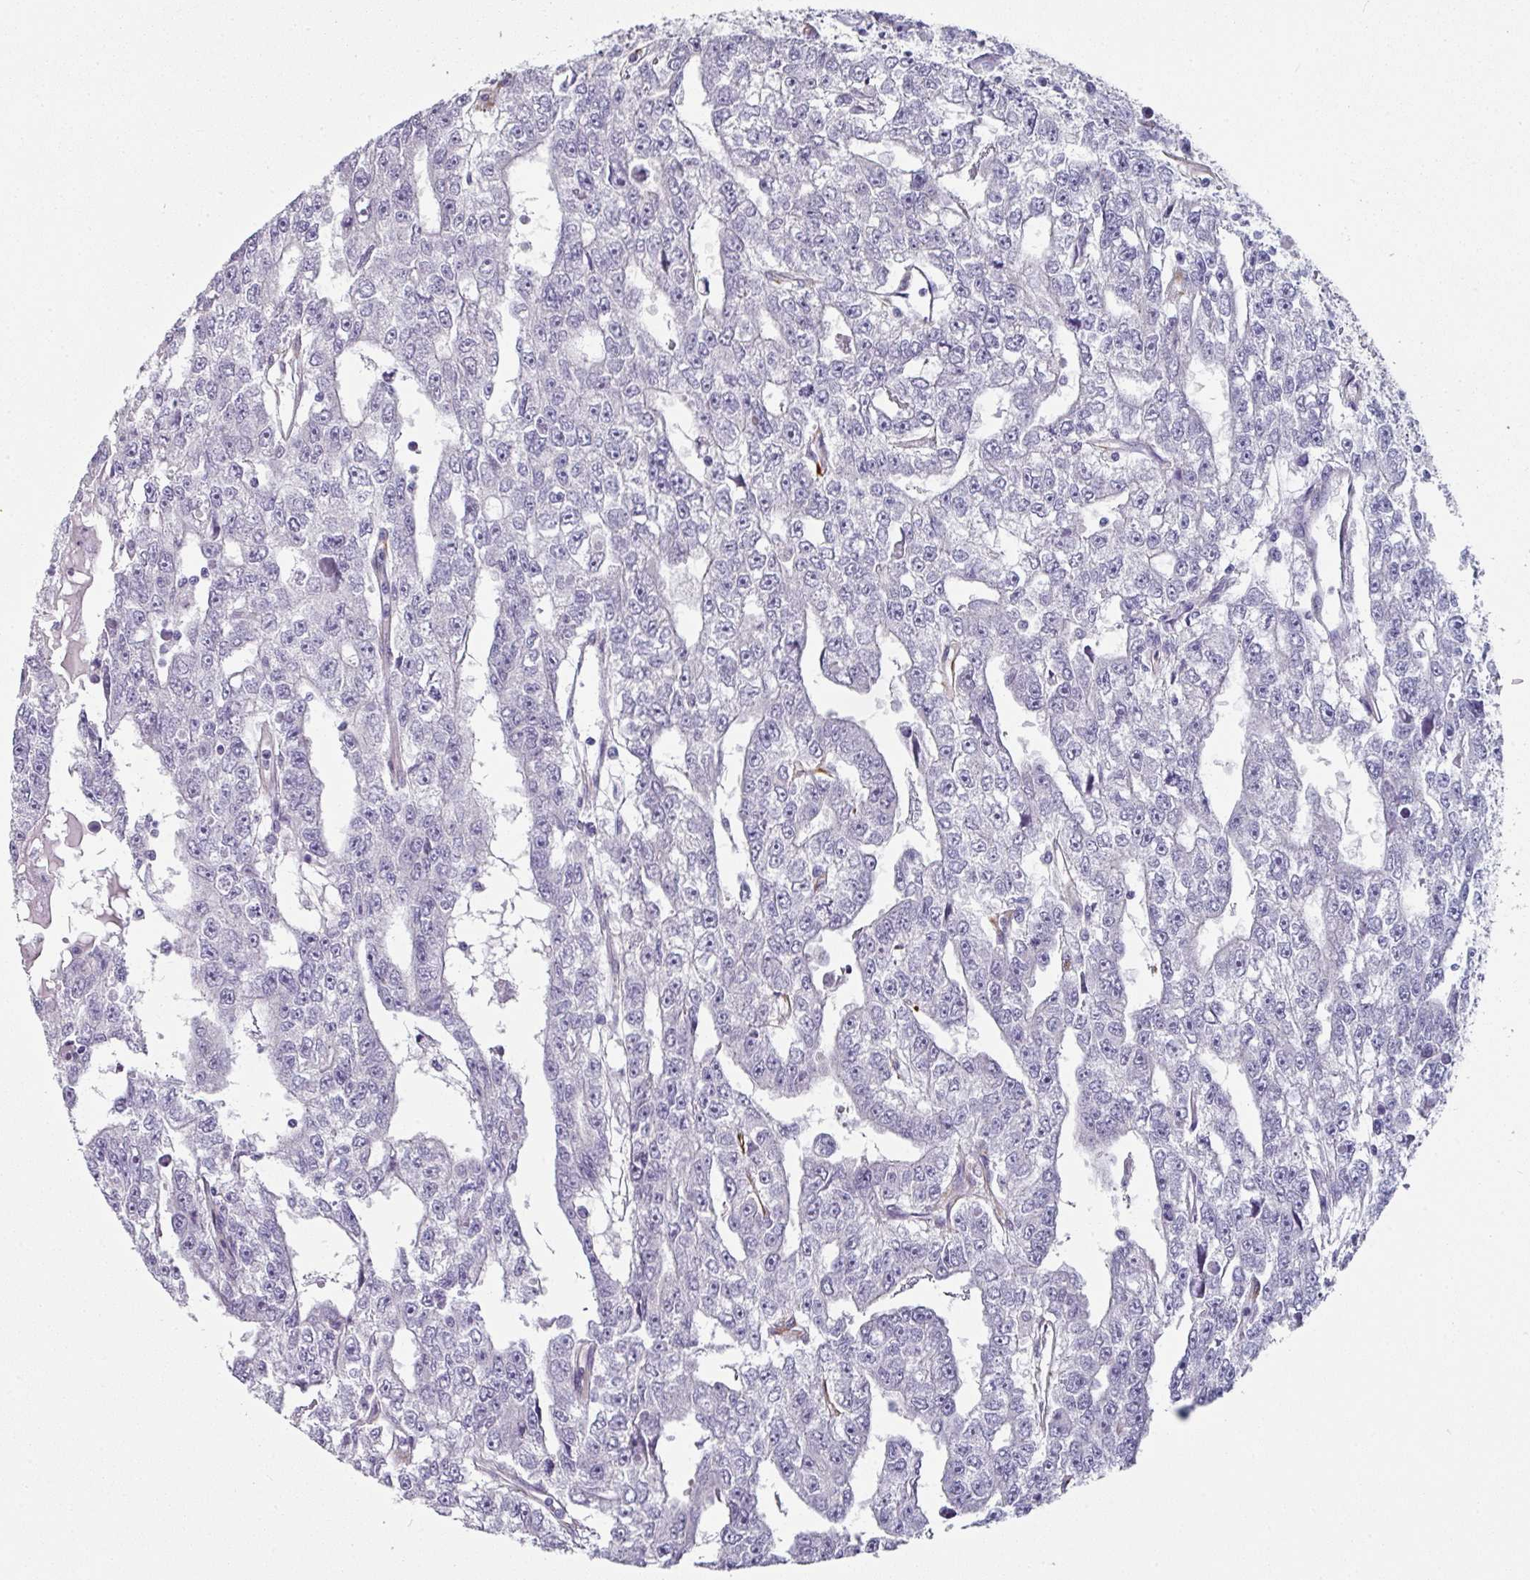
{"staining": {"intensity": "negative", "quantity": "none", "location": "none"}, "tissue": "testis cancer", "cell_type": "Tumor cells", "image_type": "cancer", "snomed": [{"axis": "morphology", "description": "Carcinoma, Embryonal, NOS"}, {"axis": "topography", "description": "Testis"}], "caption": "Immunohistochemistry histopathology image of neoplastic tissue: human embryonal carcinoma (testis) stained with DAB reveals no significant protein expression in tumor cells. (DAB (3,3'-diaminobenzidine) immunohistochemistry, high magnification).", "gene": "SLC17A7", "patient": {"sex": "male", "age": 20}}